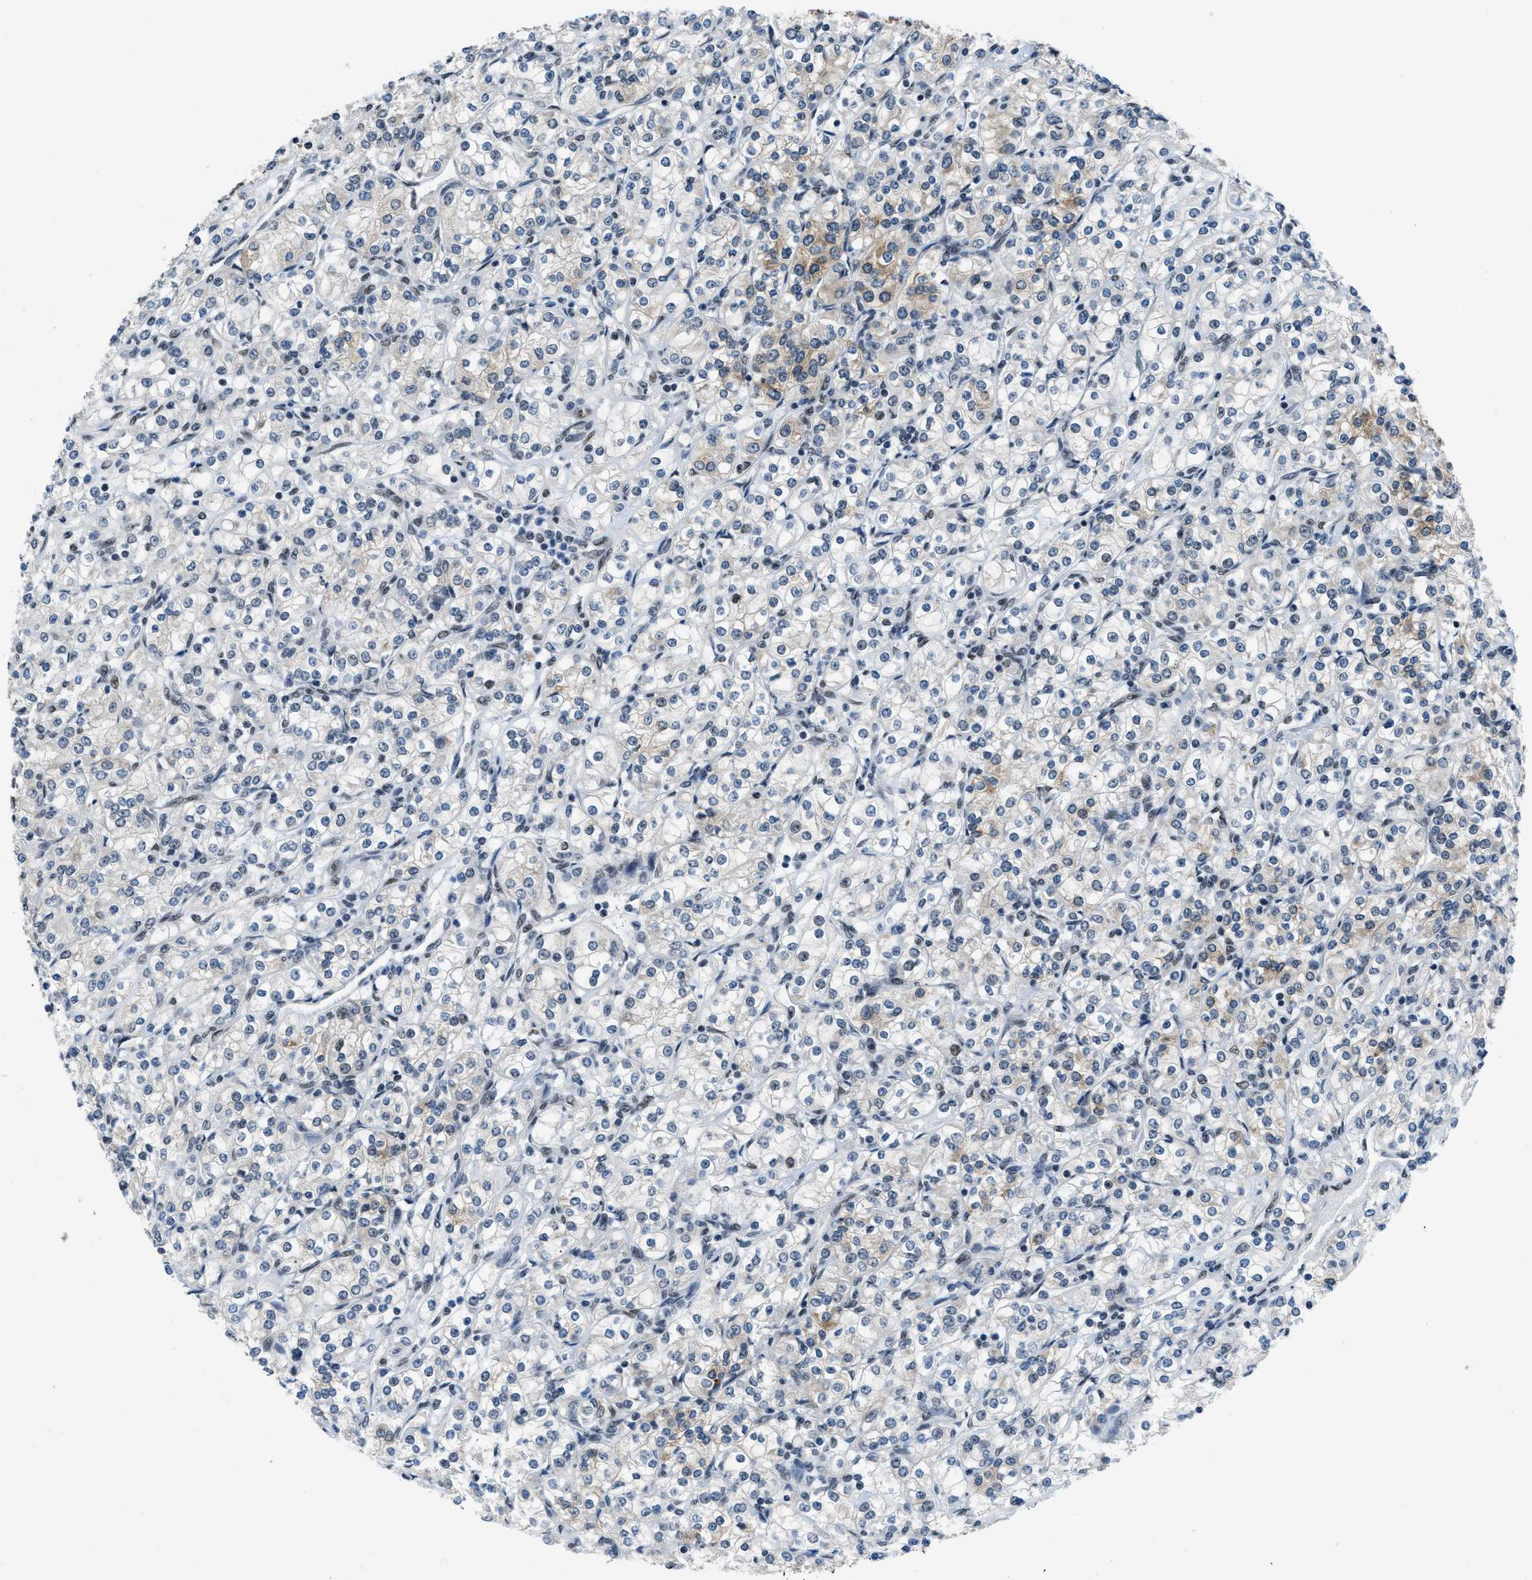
{"staining": {"intensity": "moderate", "quantity": "<25%", "location": "cytoplasmic/membranous"}, "tissue": "renal cancer", "cell_type": "Tumor cells", "image_type": "cancer", "snomed": [{"axis": "morphology", "description": "Adenocarcinoma, NOS"}, {"axis": "topography", "description": "Kidney"}], "caption": "Renal cancer (adenocarcinoma) was stained to show a protein in brown. There is low levels of moderate cytoplasmic/membranous staining in approximately <25% of tumor cells.", "gene": "GATAD2B", "patient": {"sex": "male", "age": 77}}